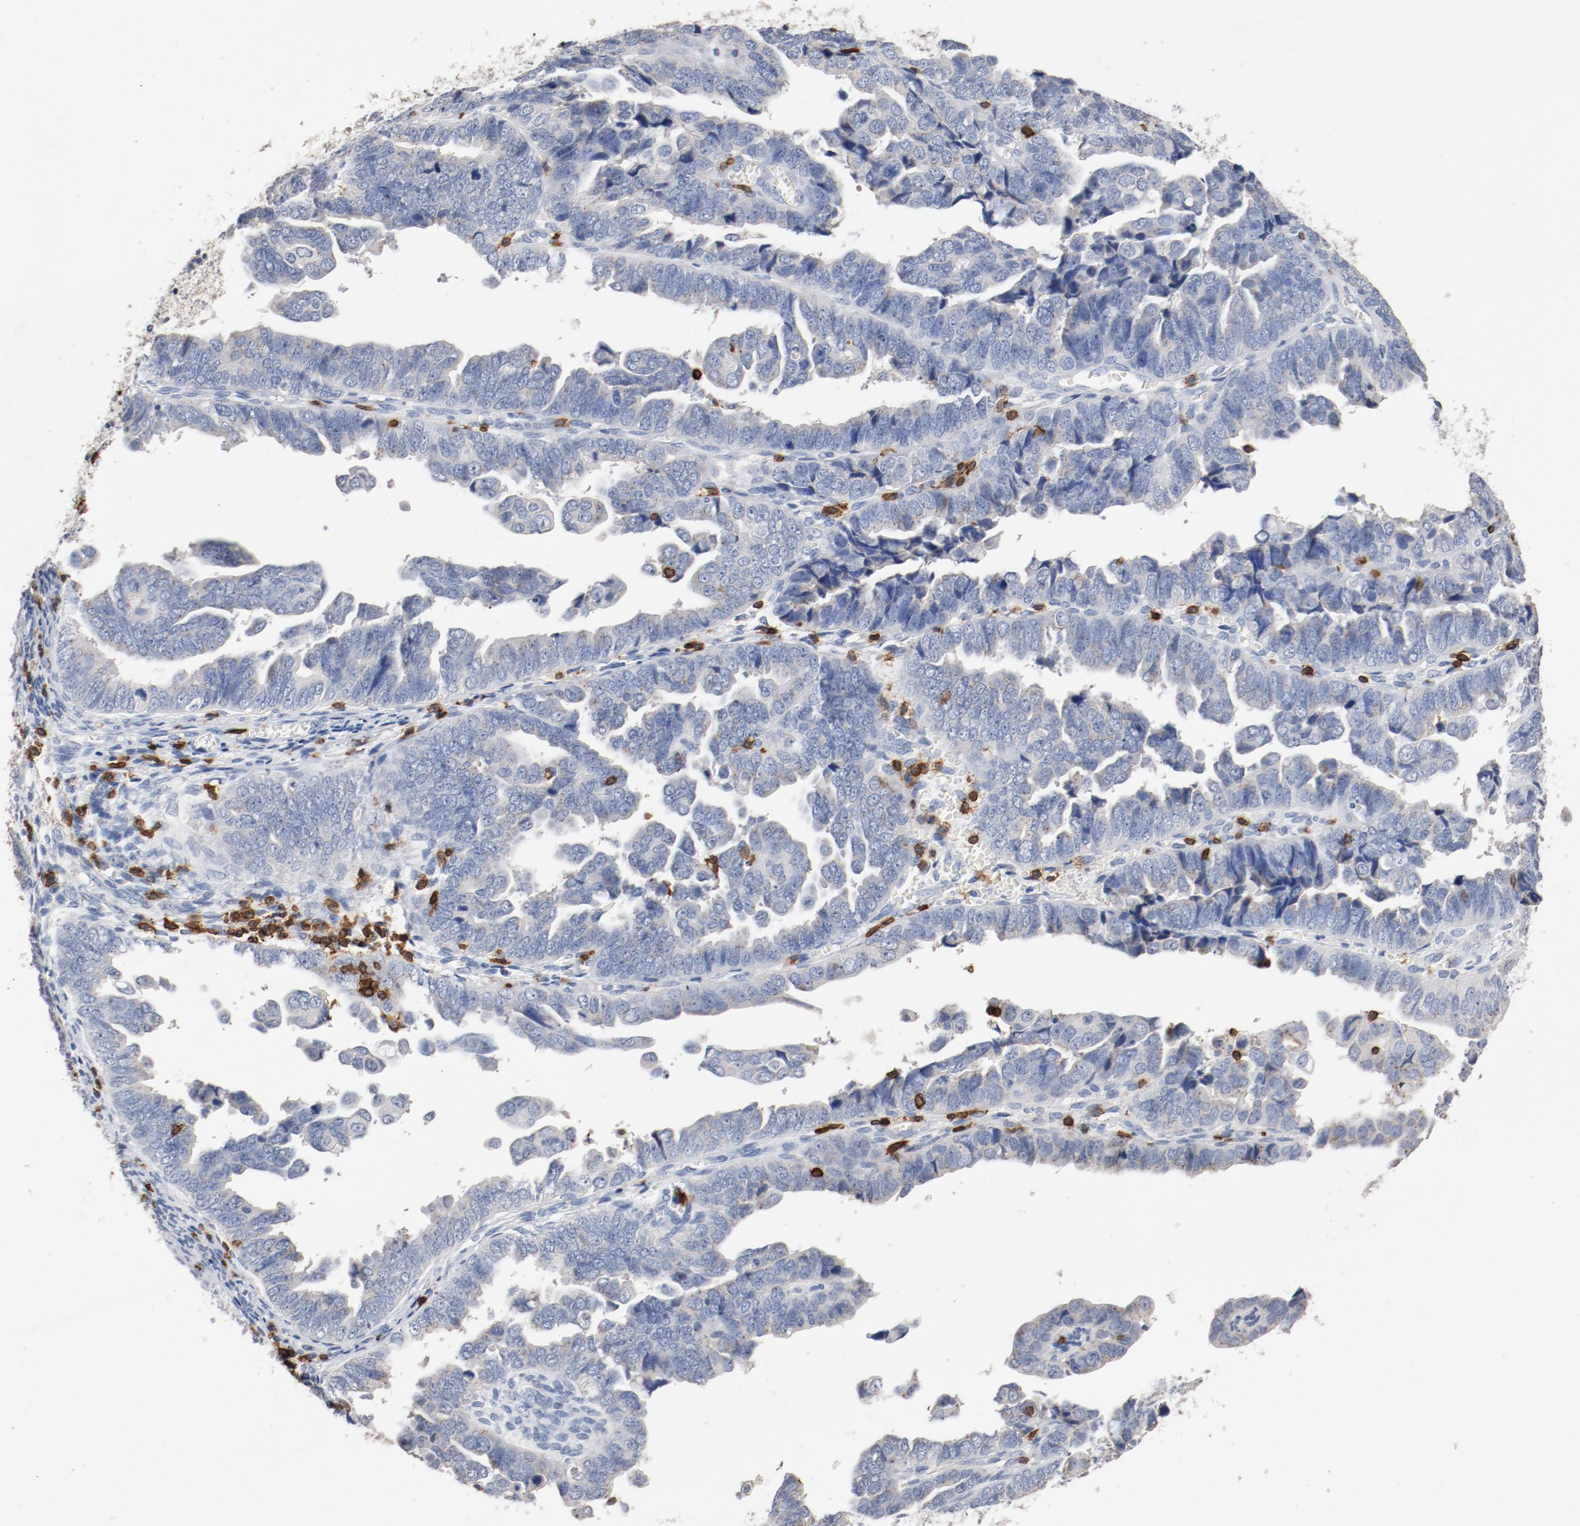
{"staining": {"intensity": "negative", "quantity": "none", "location": "none"}, "tissue": "endometrial cancer", "cell_type": "Tumor cells", "image_type": "cancer", "snomed": [{"axis": "morphology", "description": "Adenocarcinoma, NOS"}, {"axis": "topography", "description": "Endometrium"}], "caption": "There is no significant expression in tumor cells of endometrial cancer.", "gene": "CD247", "patient": {"sex": "female", "age": 75}}